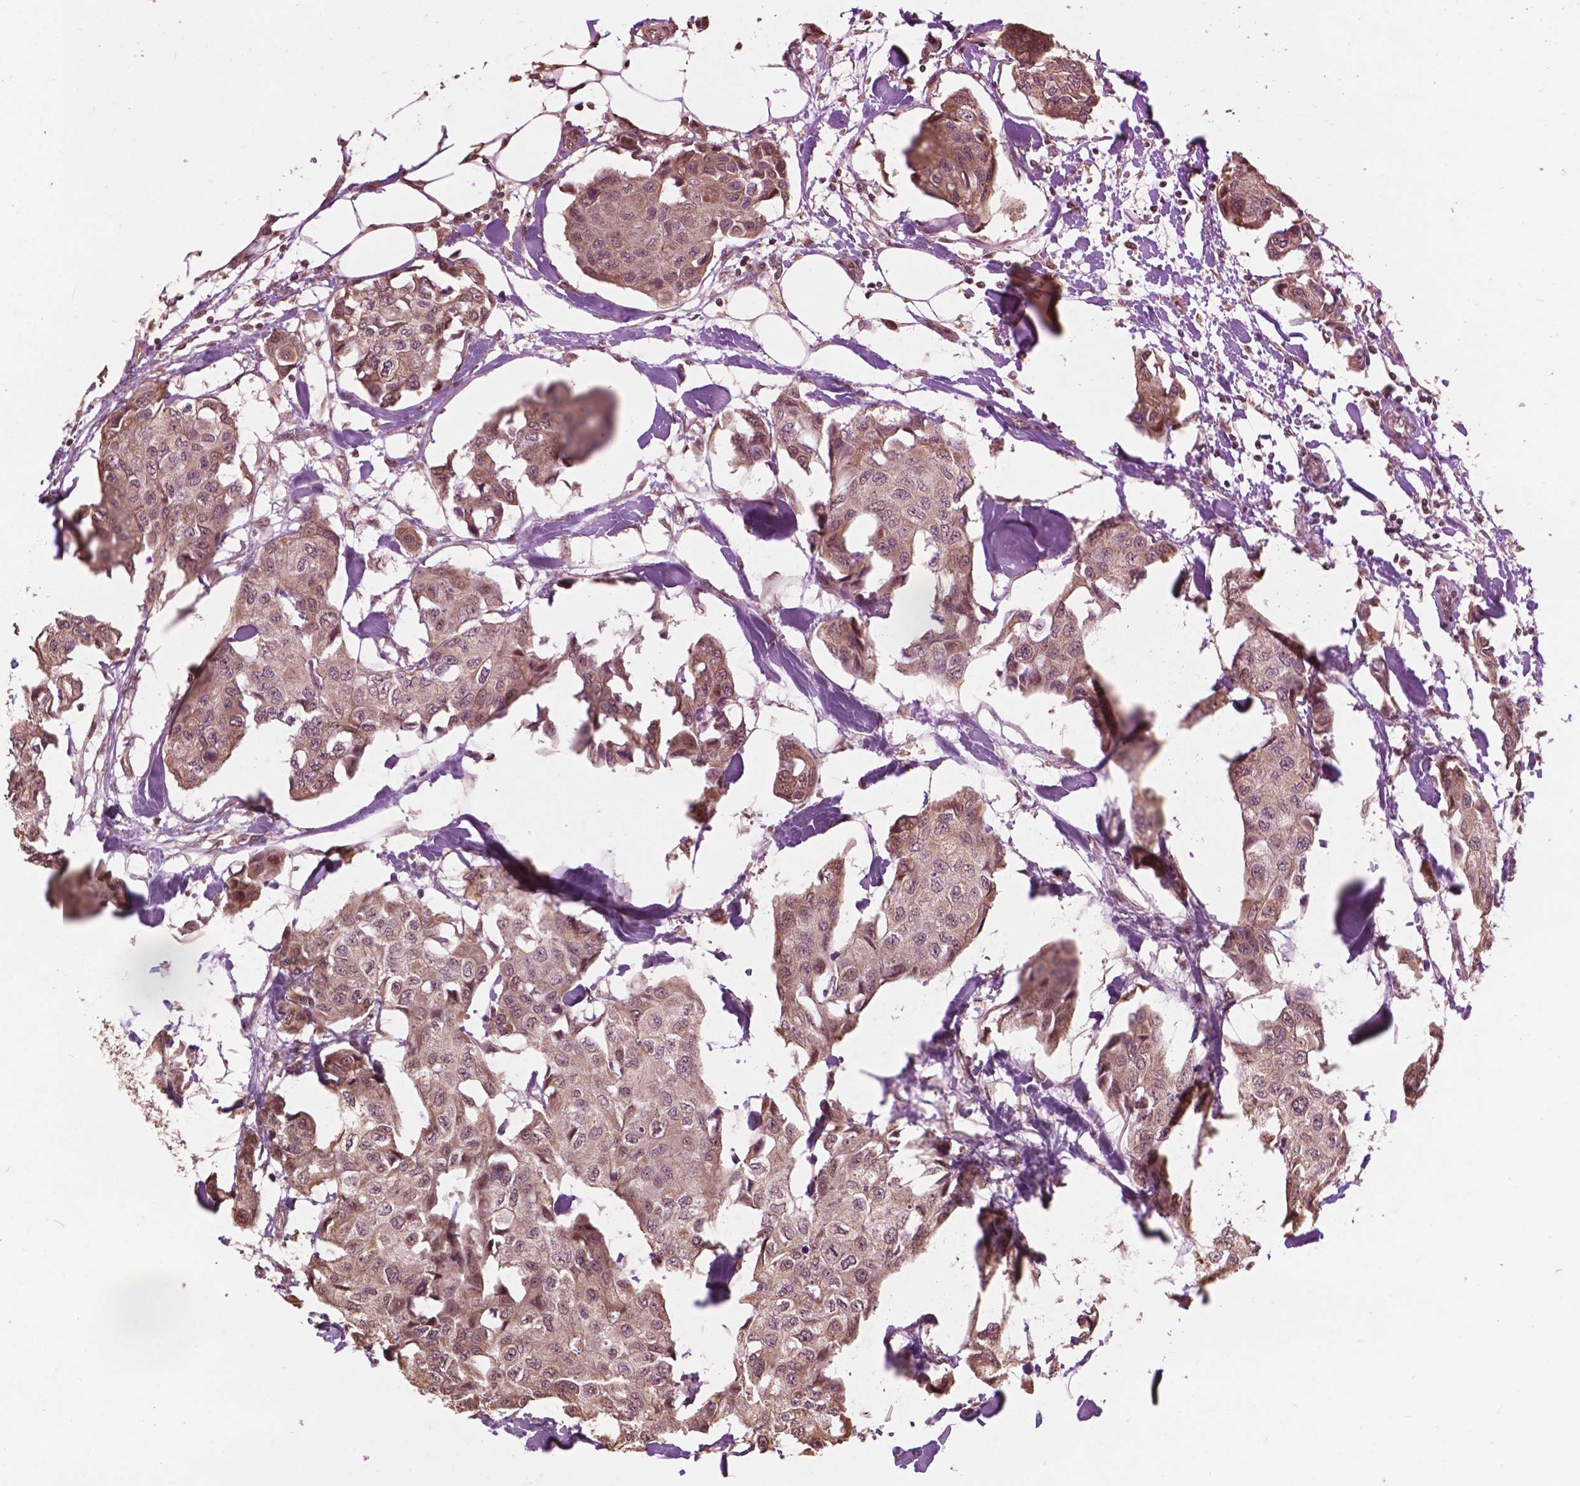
{"staining": {"intensity": "weak", "quantity": "25%-75%", "location": "cytoplasmic/membranous"}, "tissue": "breast cancer", "cell_type": "Tumor cells", "image_type": "cancer", "snomed": [{"axis": "morphology", "description": "Duct carcinoma"}, {"axis": "topography", "description": "Breast"}], "caption": "Immunohistochemistry (IHC) histopathology image of neoplastic tissue: breast invasive ductal carcinoma stained using immunohistochemistry (IHC) shows low levels of weak protein expression localized specifically in the cytoplasmic/membranous of tumor cells, appearing as a cytoplasmic/membranous brown color.", "gene": "GLRA2", "patient": {"sex": "female", "age": 80}}